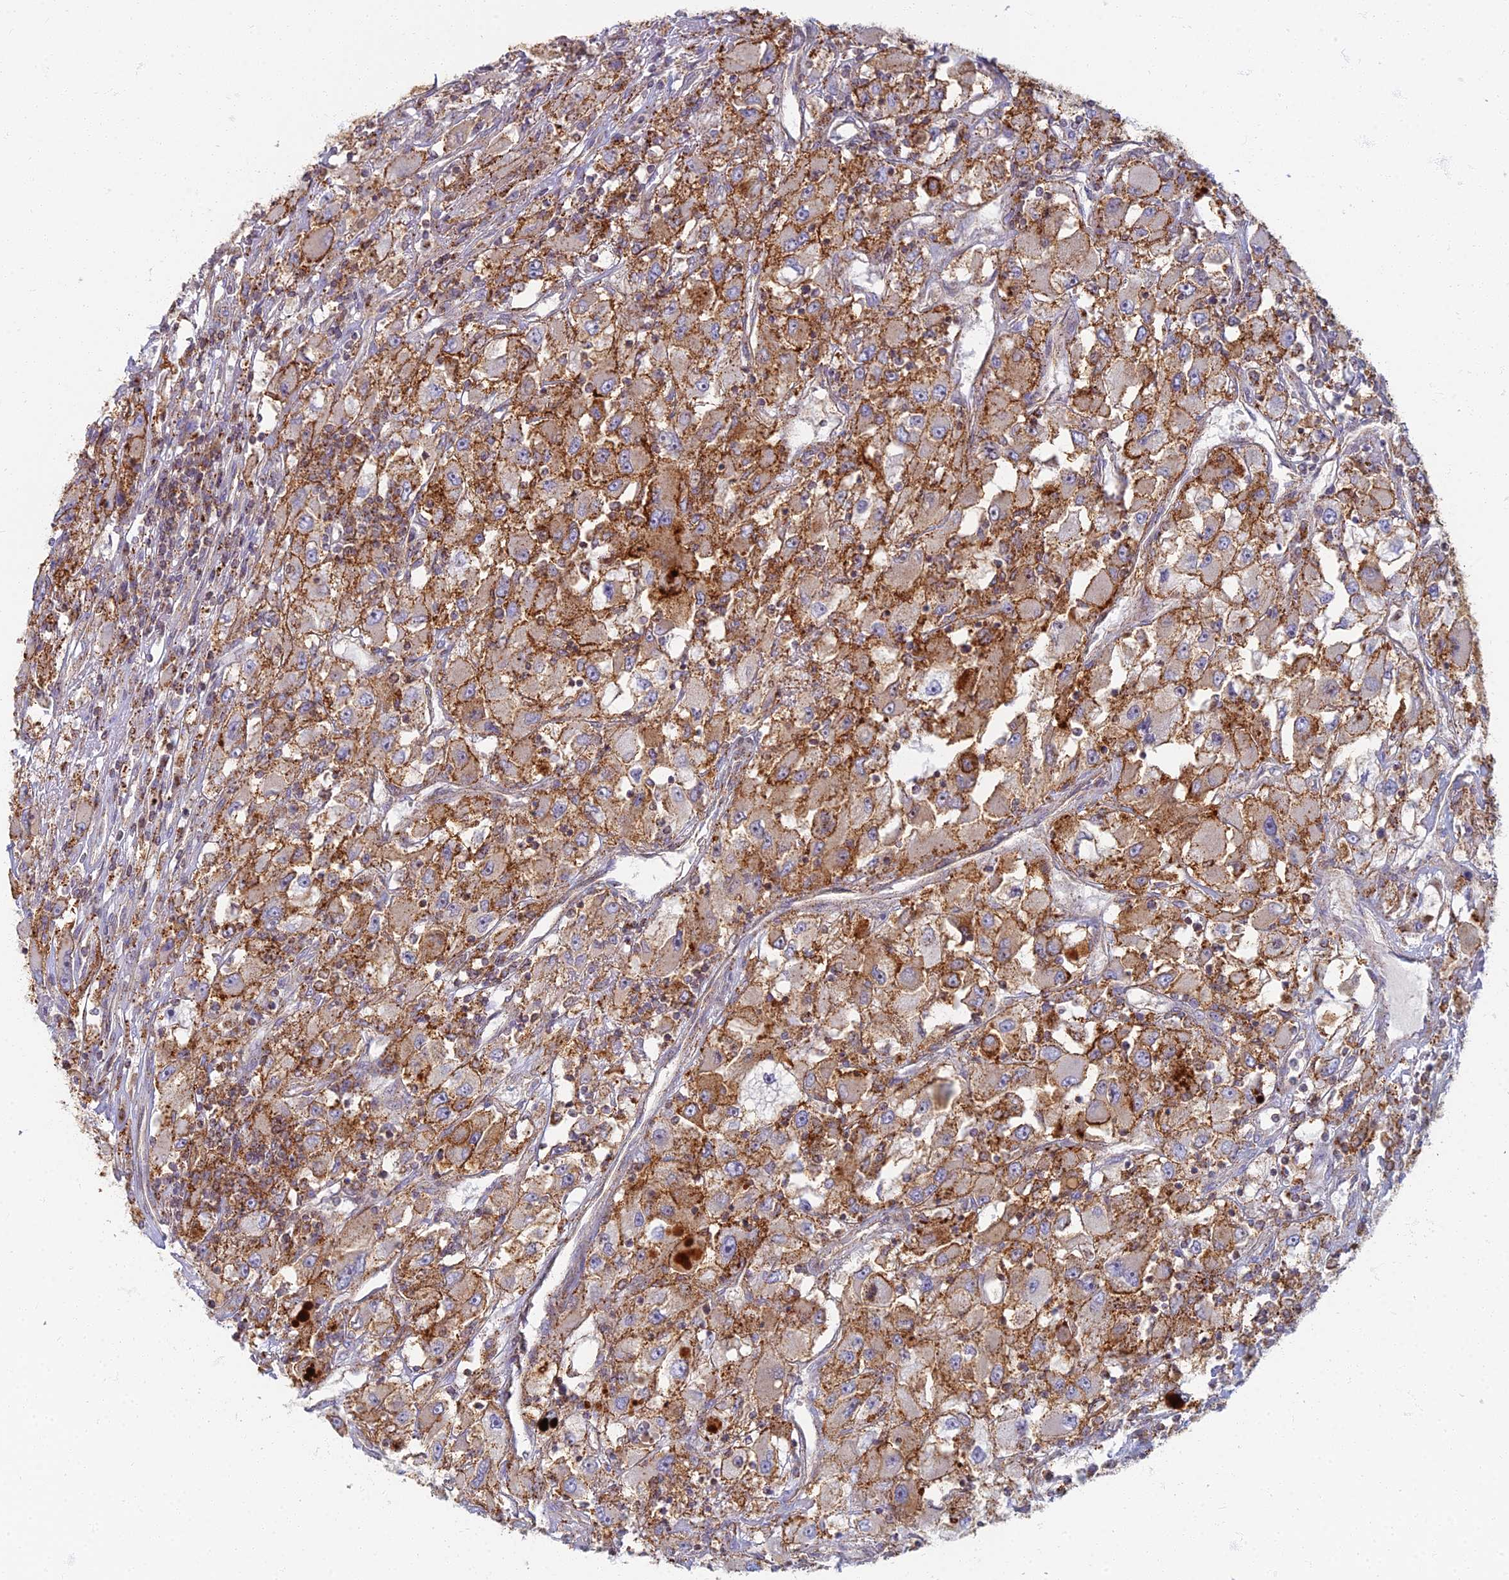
{"staining": {"intensity": "weak", "quantity": ">75%", "location": "cytoplasmic/membranous"}, "tissue": "renal cancer", "cell_type": "Tumor cells", "image_type": "cancer", "snomed": [{"axis": "morphology", "description": "Adenocarcinoma, NOS"}, {"axis": "topography", "description": "Kidney"}], "caption": "The micrograph shows immunohistochemical staining of renal cancer. There is weak cytoplasmic/membranous staining is present in about >75% of tumor cells. (Brightfield microscopy of DAB IHC at high magnification).", "gene": "CHMP4B", "patient": {"sex": "female", "age": 52}}